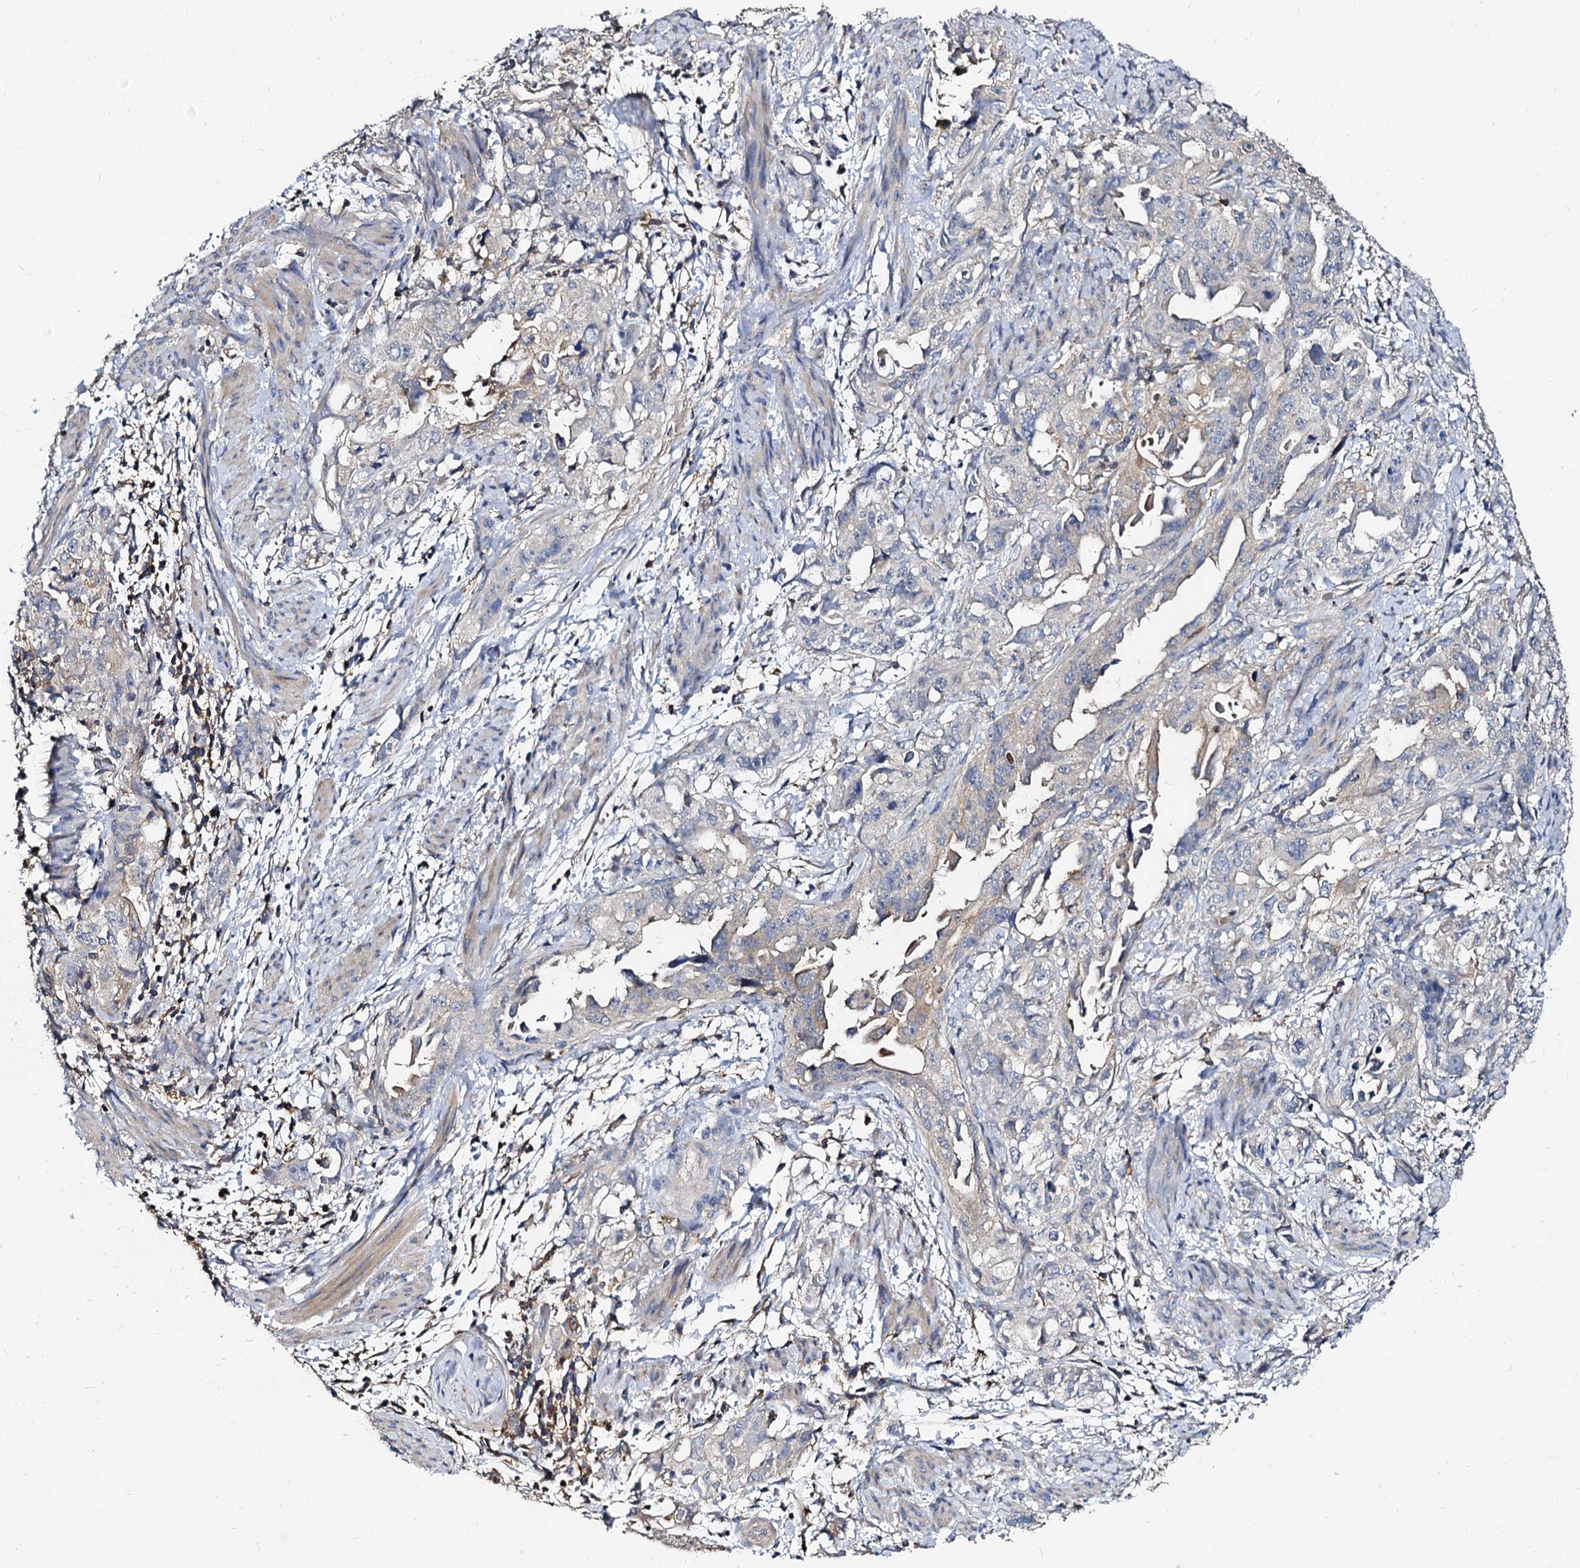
{"staining": {"intensity": "weak", "quantity": "25%-75%", "location": "cytoplasmic/membranous"}, "tissue": "endometrial cancer", "cell_type": "Tumor cells", "image_type": "cancer", "snomed": [{"axis": "morphology", "description": "Adenocarcinoma, NOS"}, {"axis": "topography", "description": "Endometrium"}], "caption": "IHC image of human endometrial cancer stained for a protein (brown), which demonstrates low levels of weak cytoplasmic/membranous expression in approximately 25%-75% of tumor cells.", "gene": "ANKRD13A", "patient": {"sex": "female", "age": 65}}